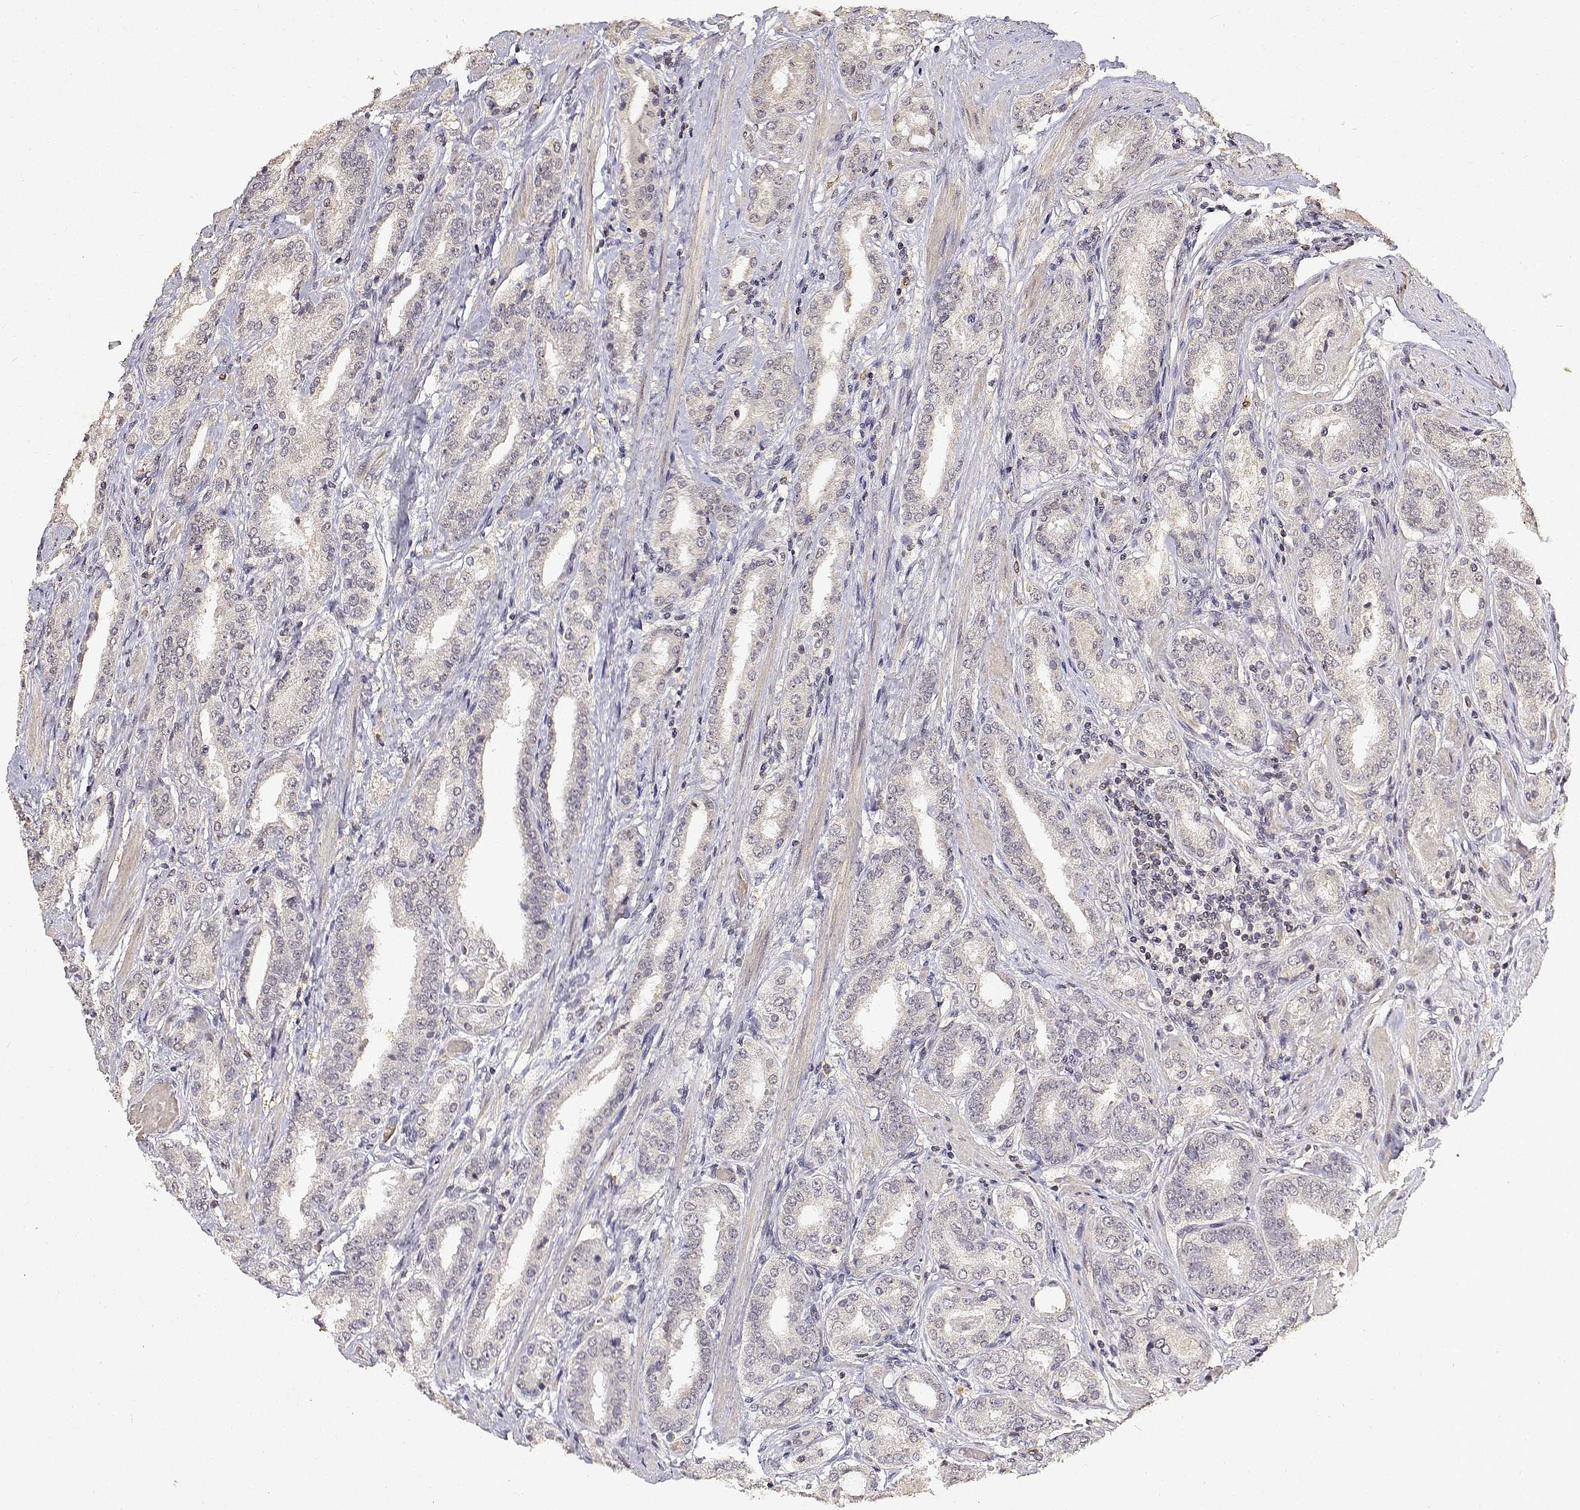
{"staining": {"intensity": "weak", "quantity": "25%-75%", "location": "cytoplasmic/membranous"}, "tissue": "prostate cancer", "cell_type": "Tumor cells", "image_type": "cancer", "snomed": [{"axis": "morphology", "description": "Adenocarcinoma, High grade"}, {"axis": "topography", "description": "Prostate"}], "caption": "This photomicrograph displays prostate high-grade adenocarcinoma stained with immunohistochemistry (IHC) to label a protein in brown. The cytoplasmic/membranous of tumor cells show weak positivity for the protein. Nuclei are counter-stained blue.", "gene": "BDNF", "patient": {"sex": "male", "age": 63}}